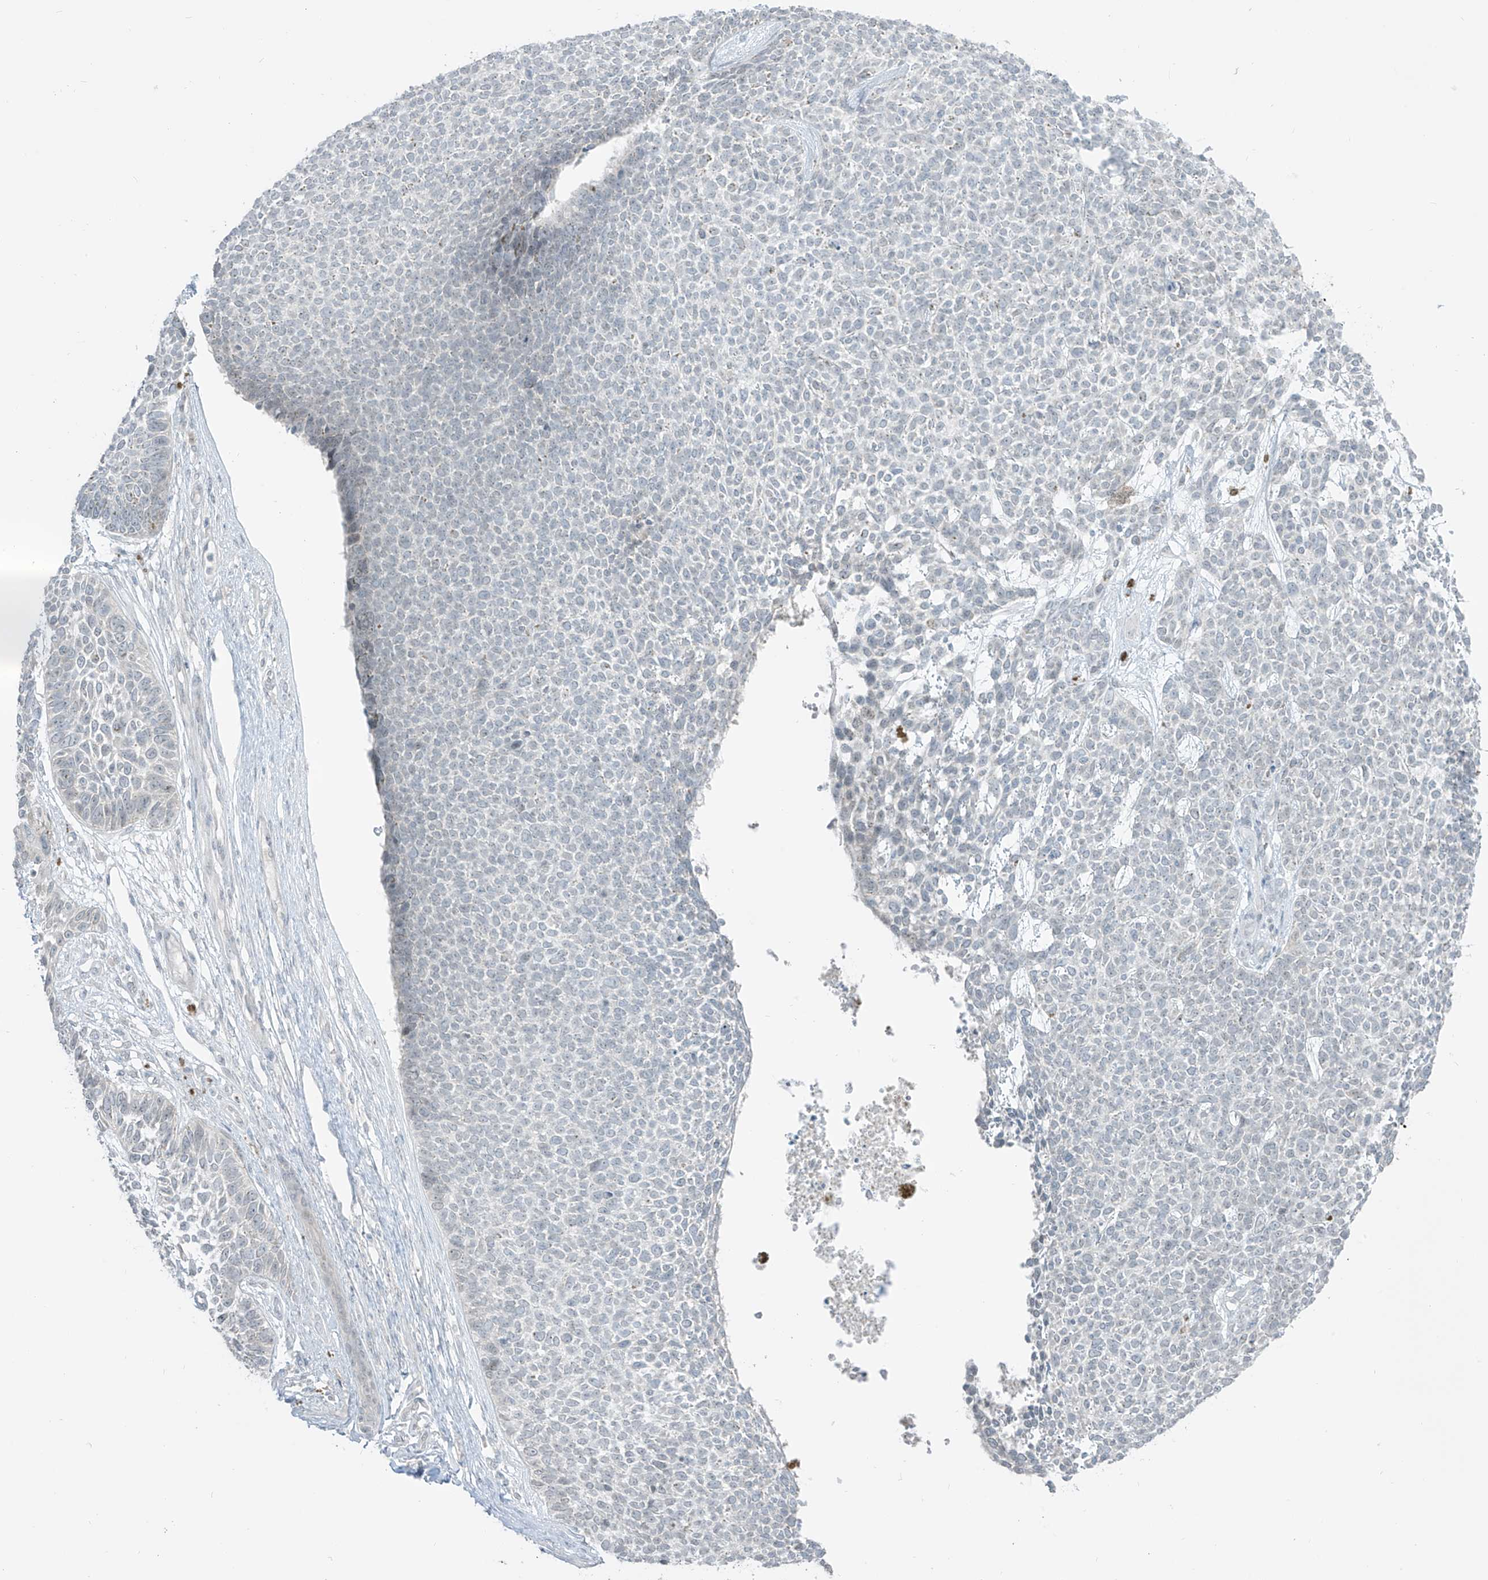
{"staining": {"intensity": "negative", "quantity": "none", "location": "none"}, "tissue": "skin cancer", "cell_type": "Tumor cells", "image_type": "cancer", "snomed": [{"axis": "morphology", "description": "Basal cell carcinoma"}, {"axis": "topography", "description": "Skin"}], "caption": "Immunohistochemical staining of skin cancer (basal cell carcinoma) displays no significant positivity in tumor cells. (DAB (3,3'-diaminobenzidine) IHC with hematoxylin counter stain).", "gene": "PRDM6", "patient": {"sex": "female", "age": 84}}